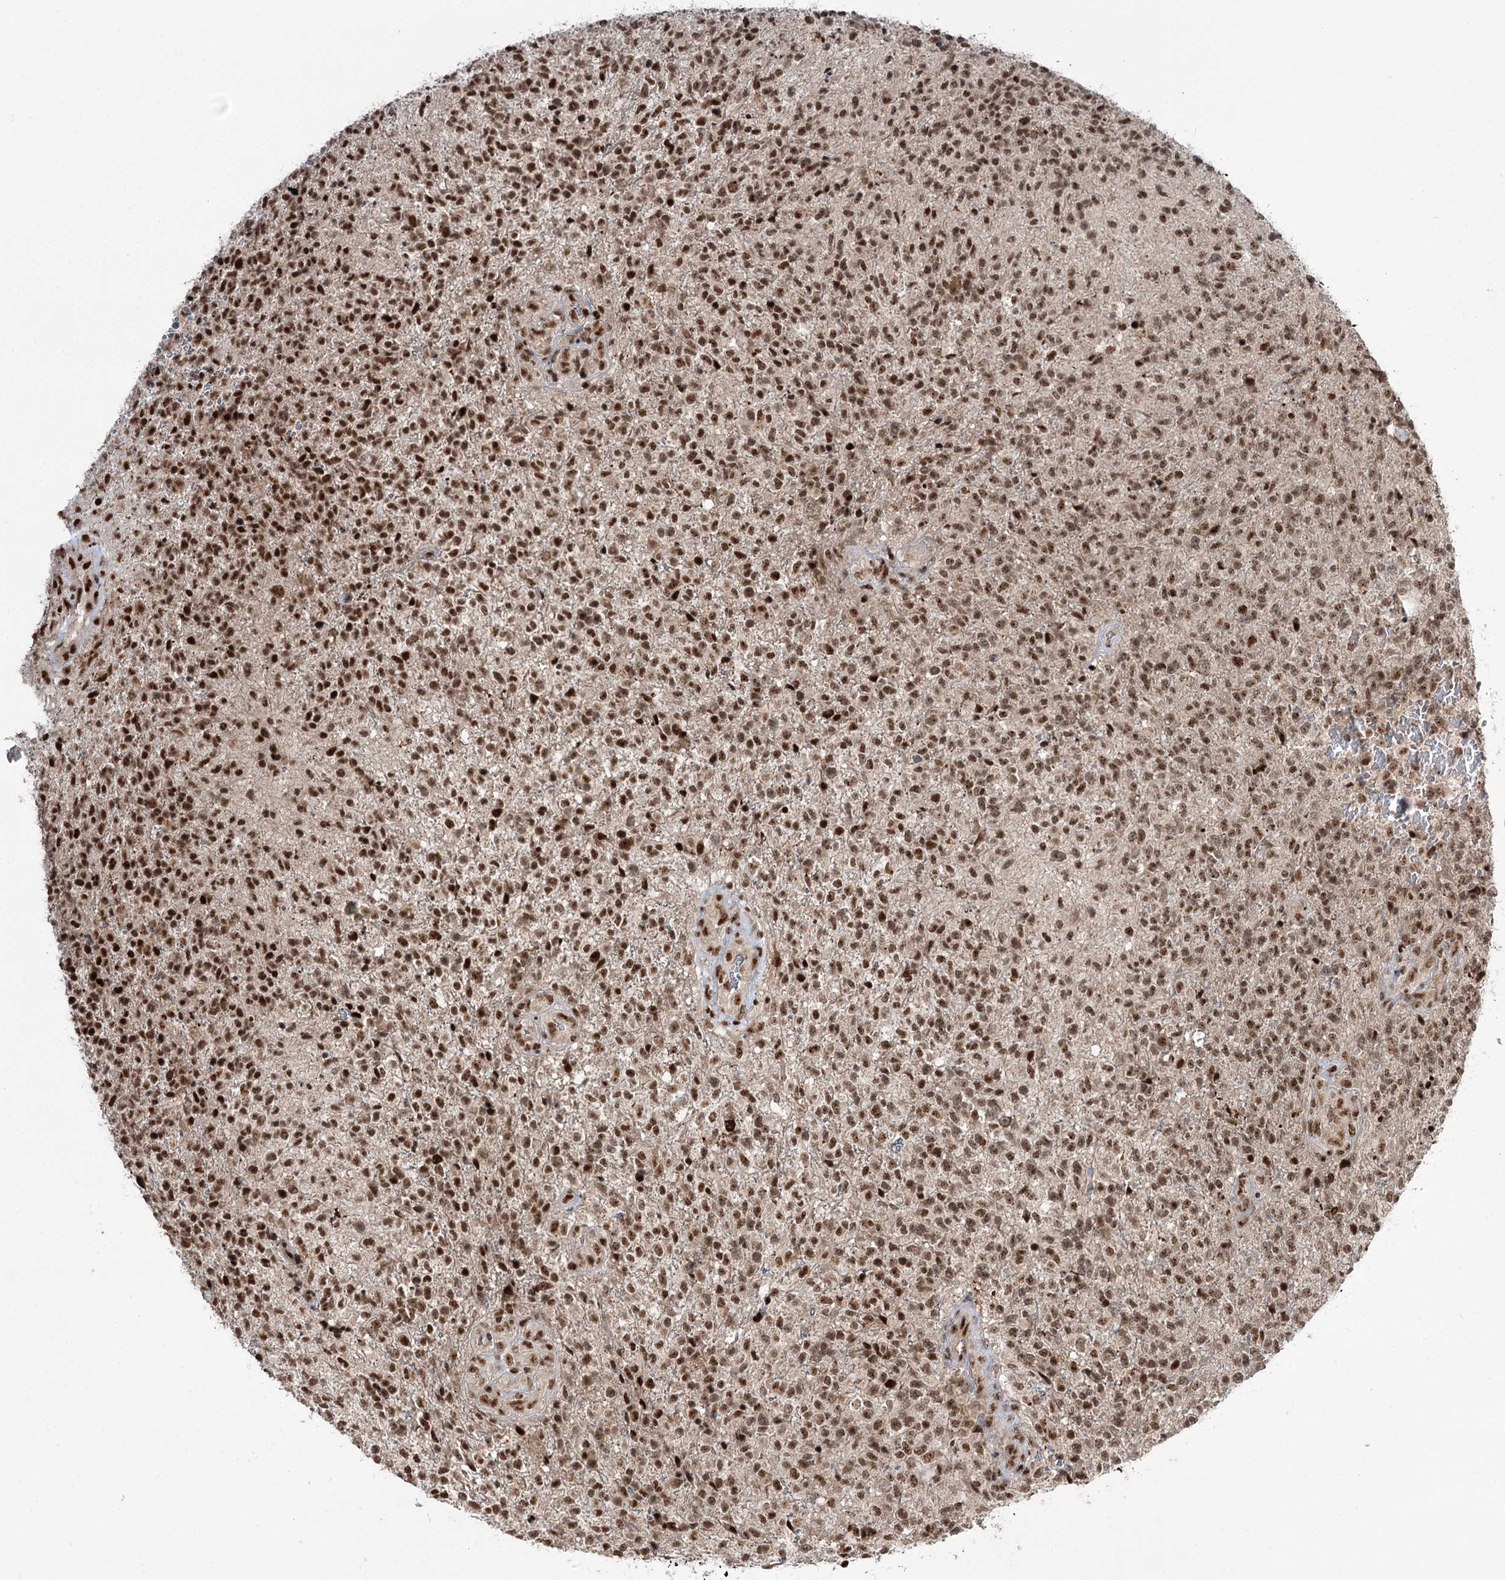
{"staining": {"intensity": "strong", "quantity": ">75%", "location": "nuclear"}, "tissue": "glioma", "cell_type": "Tumor cells", "image_type": "cancer", "snomed": [{"axis": "morphology", "description": "Glioma, malignant, High grade"}, {"axis": "topography", "description": "Brain"}], "caption": "Protein staining of glioma tissue reveals strong nuclear positivity in approximately >75% of tumor cells.", "gene": "ERCC3", "patient": {"sex": "male", "age": 56}}